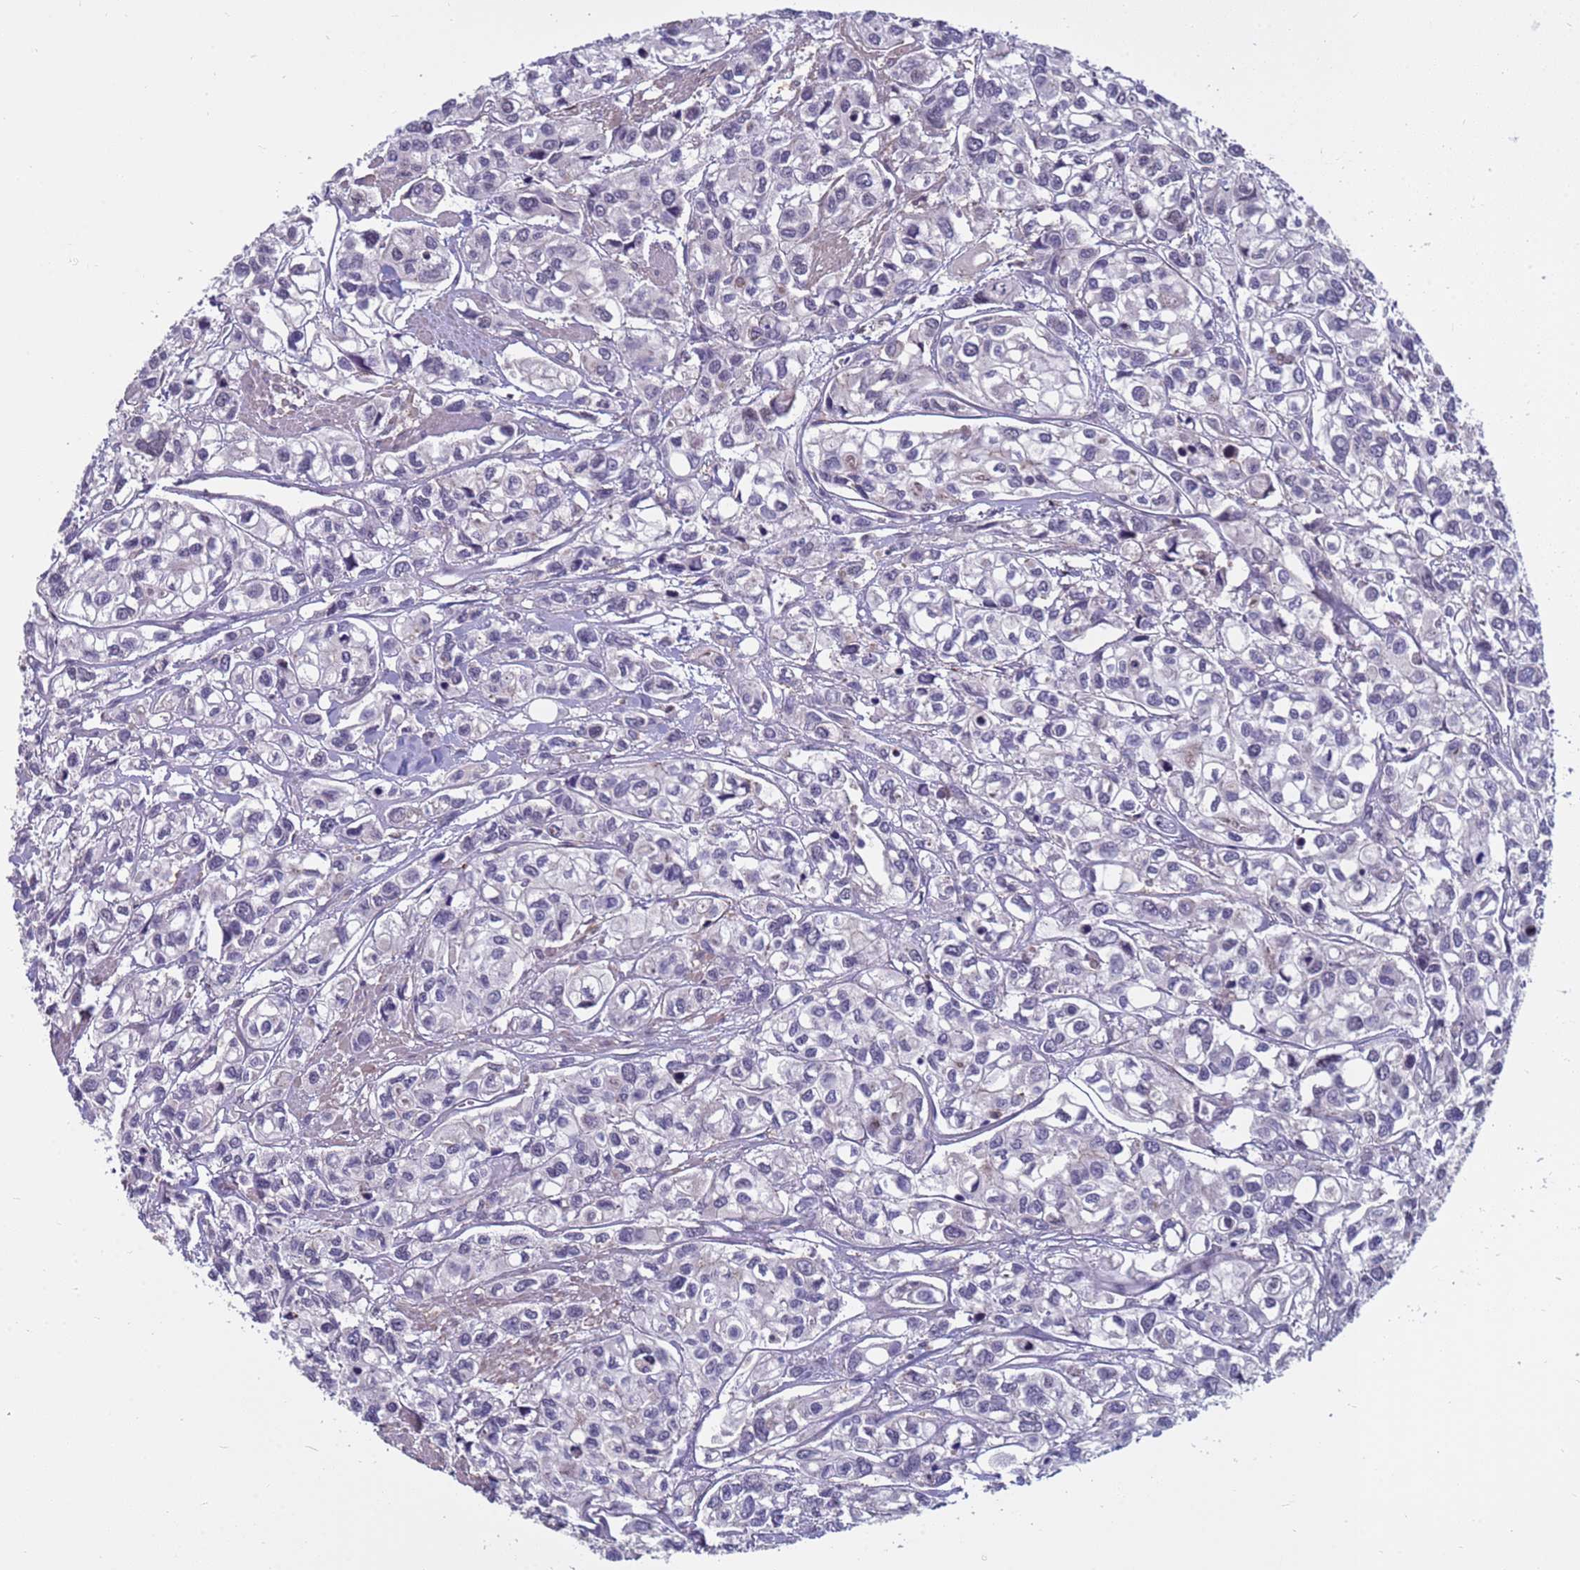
{"staining": {"intensity": "negative", "quantity": "none", "location": "none"}, "tissue": "urothelial cancer", "cell_type": "Tumor cells", "image_type": "cancer", "snomed": [{"axis": "morphology", "description": "Urothelial carcinoma, High grade"}, {"axis": "topography", "description": "Urinary bladder"}], "caption": "Micrograph shows no significant protein expression in tumor cells of urothelial carcinoma (high-grade).", "gene": "NSL1", "patient": {"sex": "male", "age": 67}}